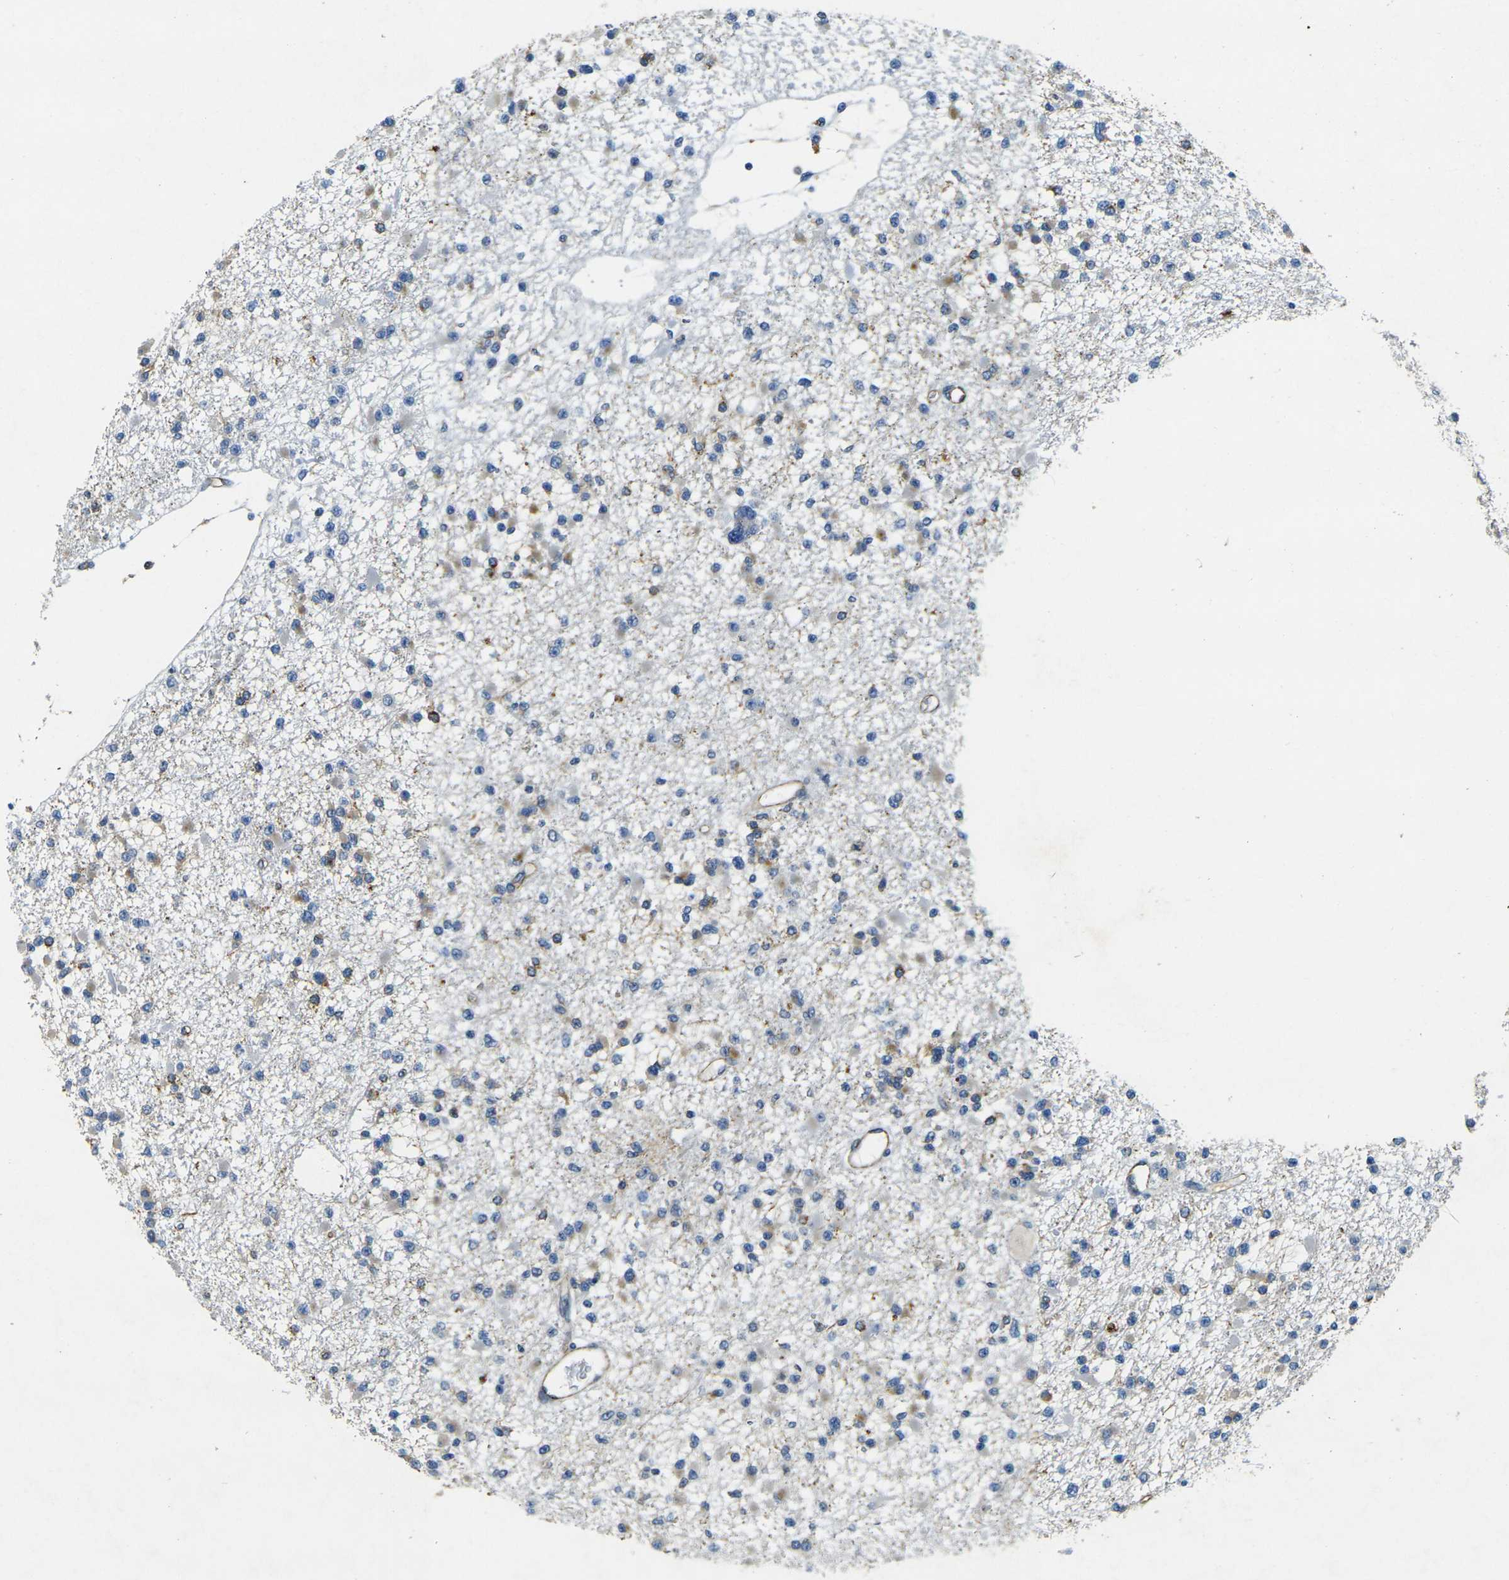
{"staining": {"intensity": "moderate", "quantity": "<25%", "location": "cytoplasmic/membranous"}, "tissue": "glioma", "cell_type": "Tumor cells", "image_type": "cancer", "snomed": [{"axis": "morphology", "description": "Glioma, malignant, Low grade"}, {"axis": "topography", "description": "Brain"}], "caption": "The immunohistochemical stain highlights moderate cytoplasmic/membranous positivity in tumor cells of glioma tissue. (DAB (3,3'-diaminobenzidine) IHC, brown staining for protein, blue staining for nuclei).", "gene": "SORT1", "patient": {"sex": "female", "age": 22}}